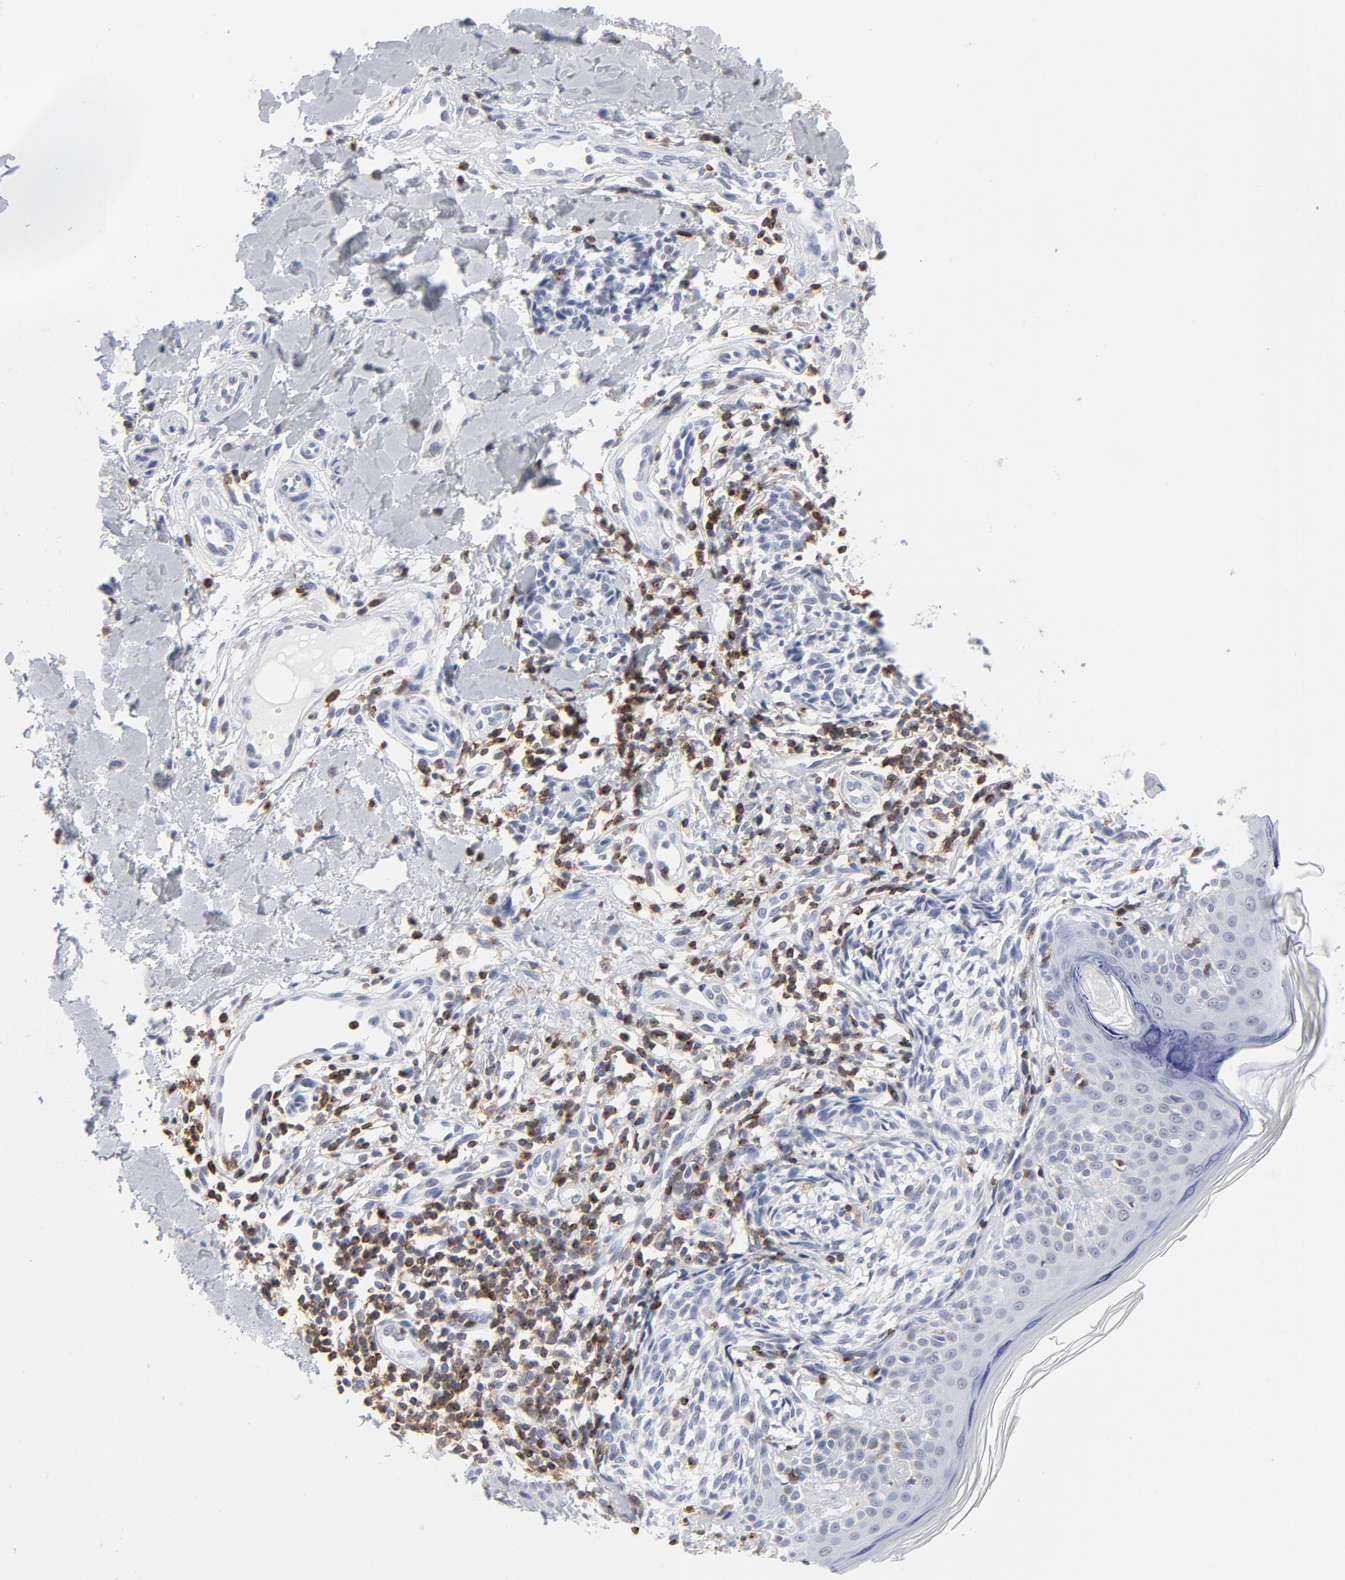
{"staining": {"intensity": "negative", "quantity": "none", "location": "none"}, "tissue": "melanoma", "cell_type": "Tumor cells", "image_type": "cancer", "snomed": [{"axis": "morphology", "description": "Malignant melanoma, NOS"}, {"axis": "topography", "description": "Skin"}], "caption": "Immunohistochemistry of human malignant melanoma exhibits no staining in tumor cells.", "gene": "CD2", "patient": {"sex": "male", "age": 67}}